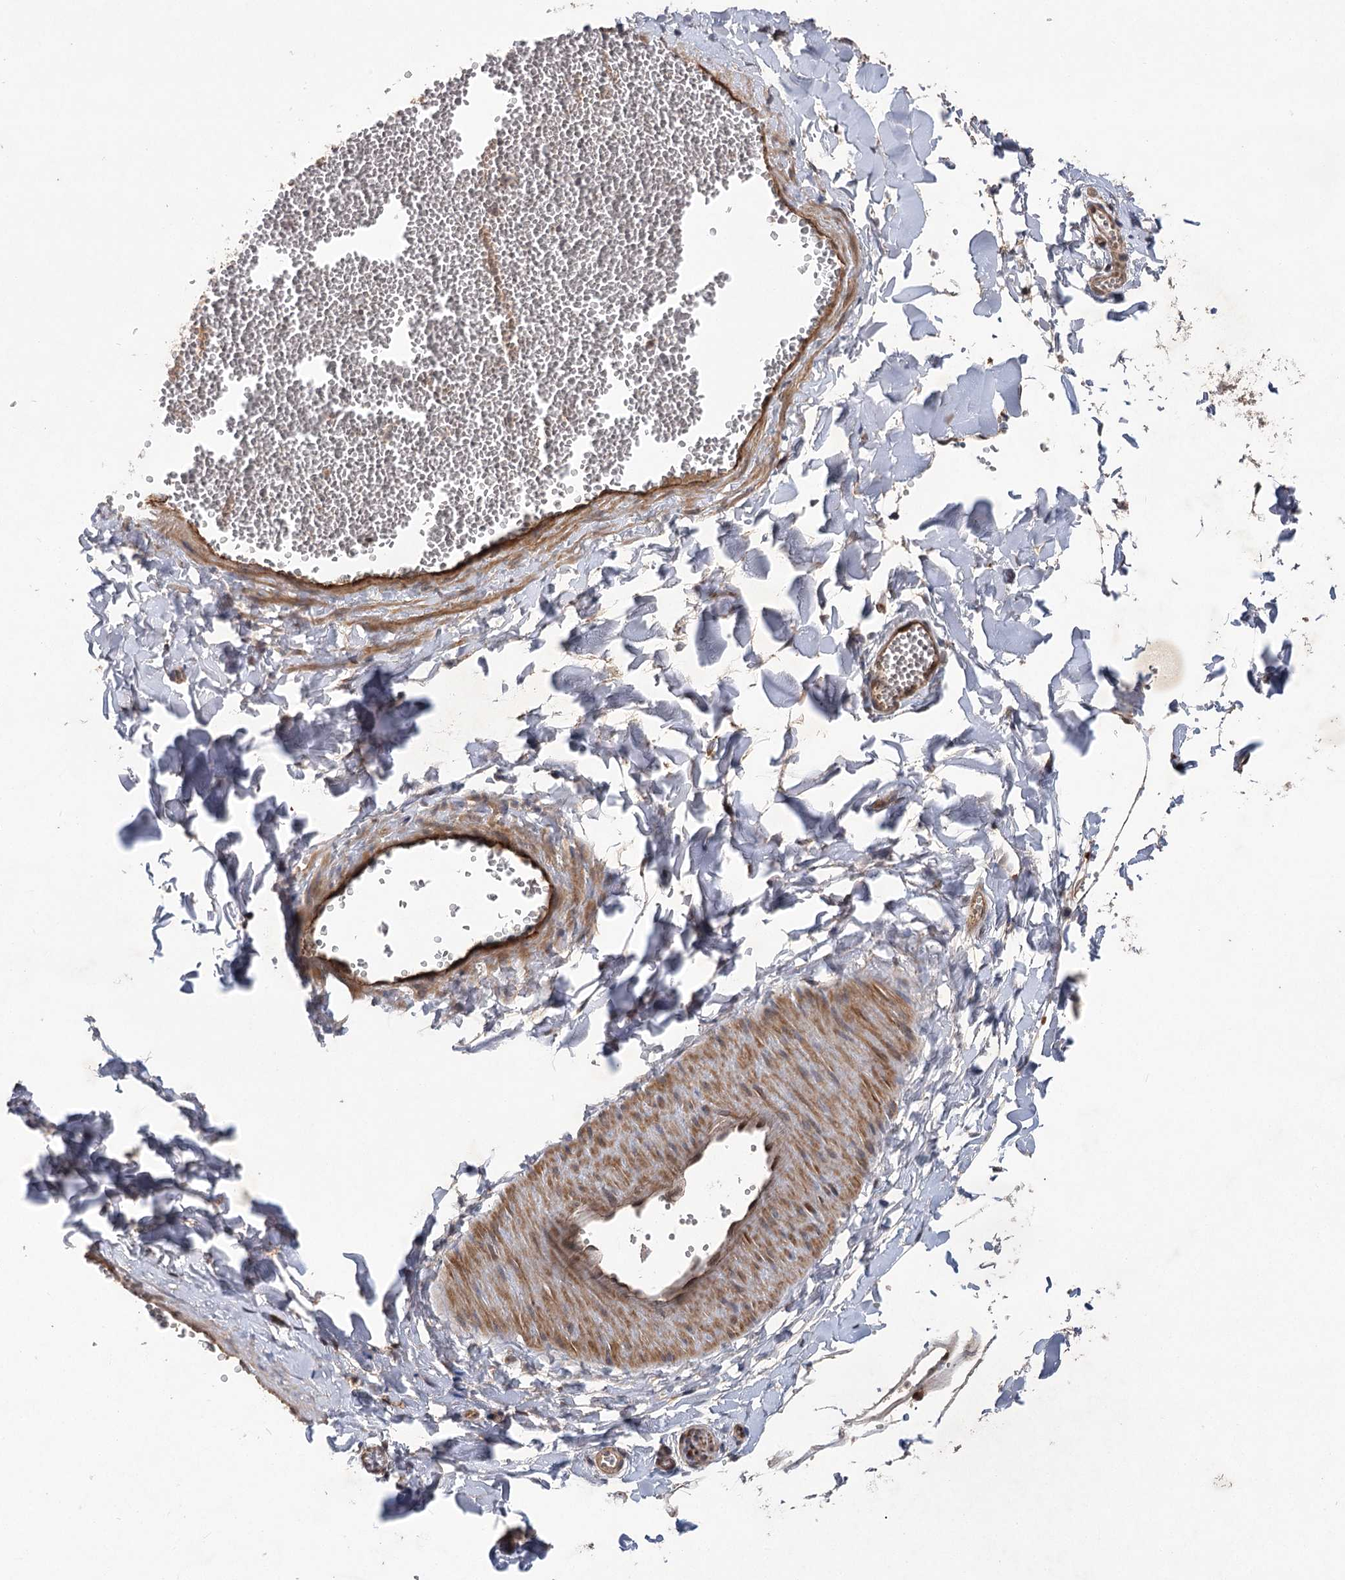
{"staining": {"intensity": "weak", "quantity": ">75%", "location": "cytoplasmic/membranous"}, "tissue": "adipose tissue", "cell_type": "Adipocytes", "image_type": "normal", "snomed": [{"axis": "morphology", "description": "Normal tissue, NOS"}, {"axis": "topography", "description": "Gallbladder"}, {"axis": "topography", "description": "Peripheral nerve tissue"}], "caption": "Immunohistochemical staining of unremarkable human adipose tissue demonstrates weak cytoplasmic/membranous protein staining in approximately >75% of adipocytes. (IHC, brightfield microscopy, high magnification).", "gene": "METTL24", "patient": {"sex": "male", "age": 38}}